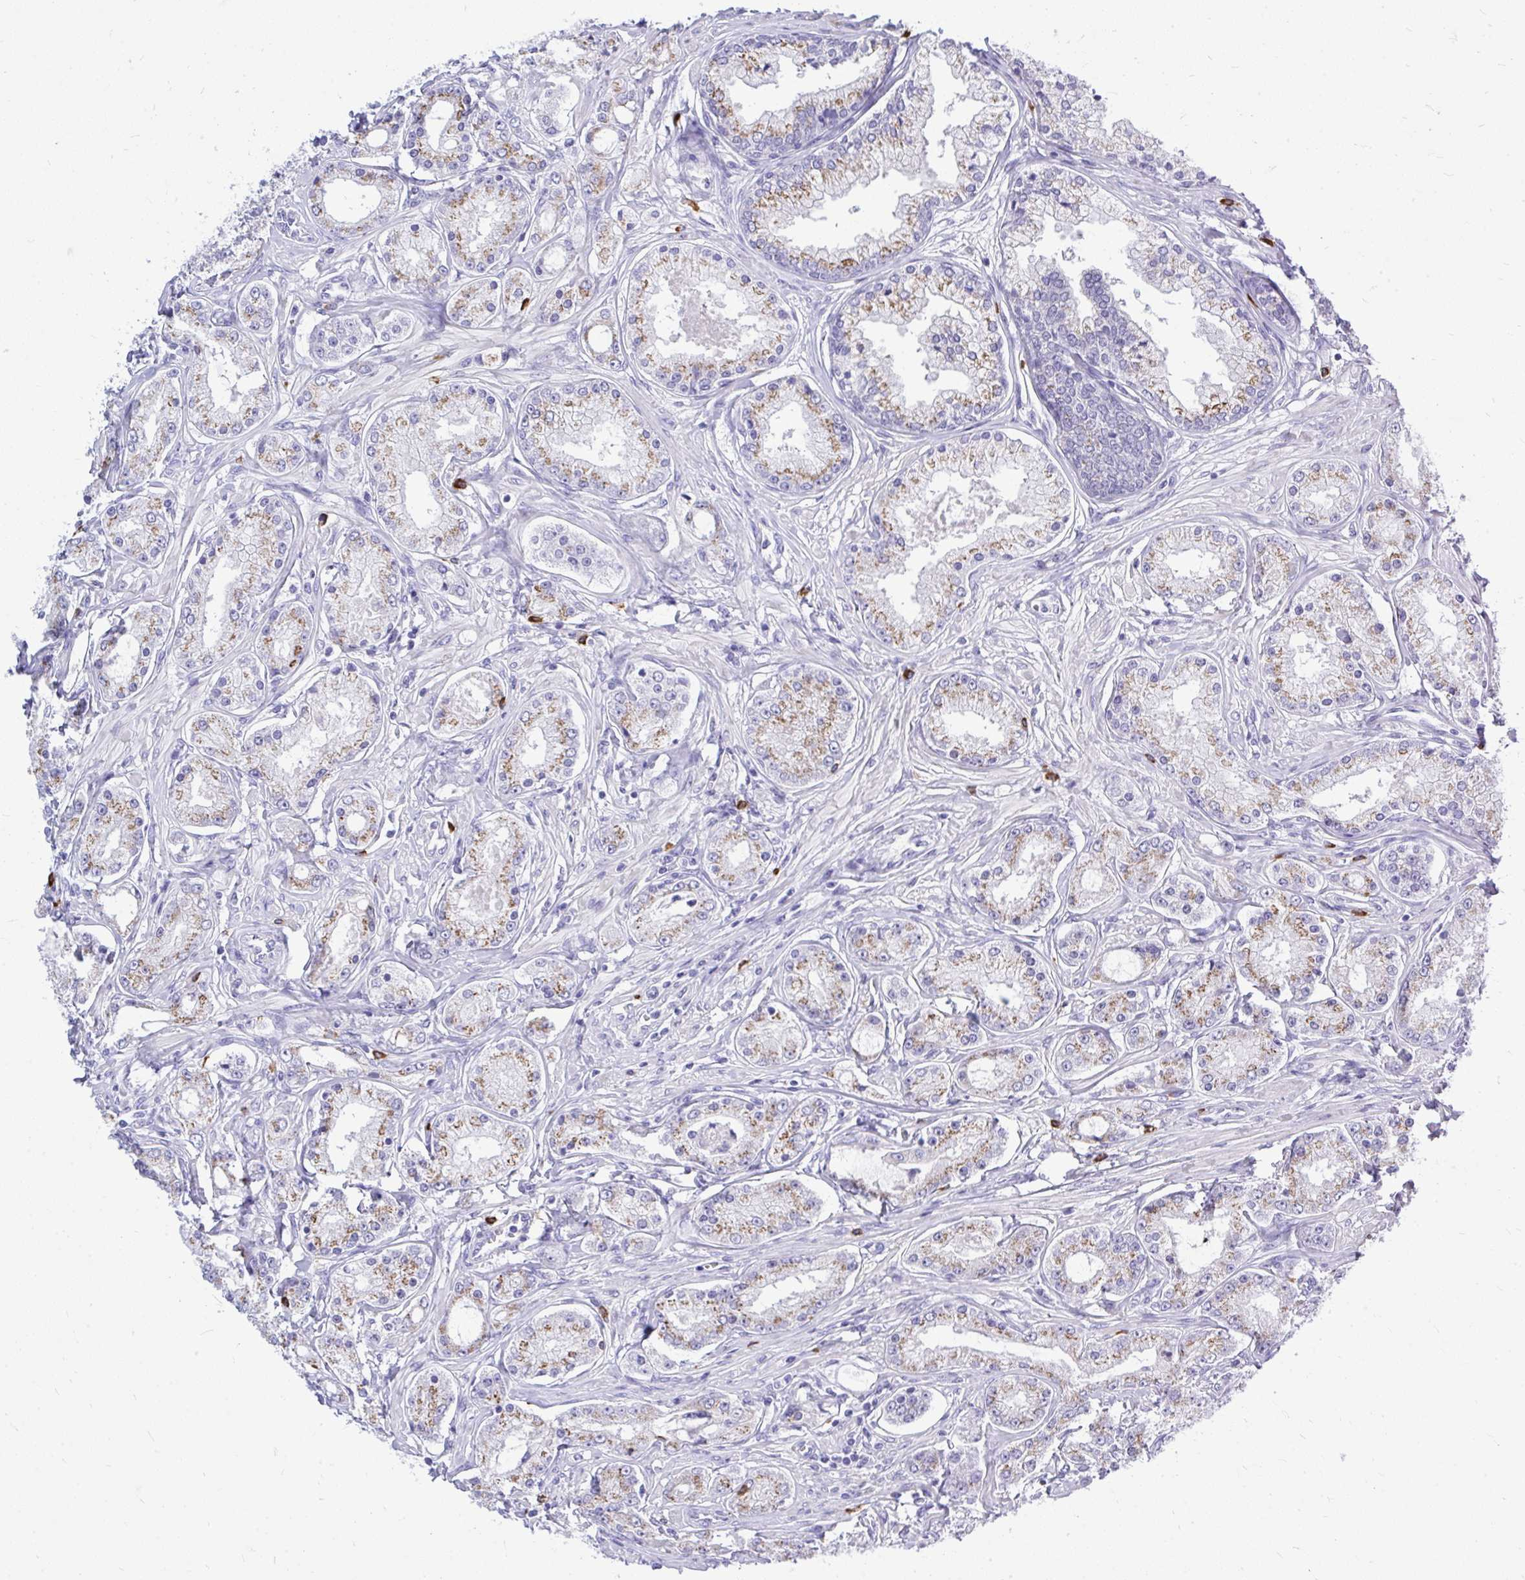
{"staining": {"intensity": "moderate", "quantity": "25%-75%", "location": "cytoplasmic/membranous"}, "tissue": "prostate cancer", "cell_type": "Tumor cells", "image_type": "cancer", "snomed": [{"axis": "morphology", "description": "Adenocarcinoma, High grade"}, {"axis": "topography", "description": "Prostate"}], "caption": "Prostate high-grade adenocarcinoma was stained to show a protein in brown. There is medium levels of moderate cytoplasmic/membranous expression in about 25%-75% of tumor cells.", "gene": "PSD", "patient": {"sex": "male", "age": 66}}